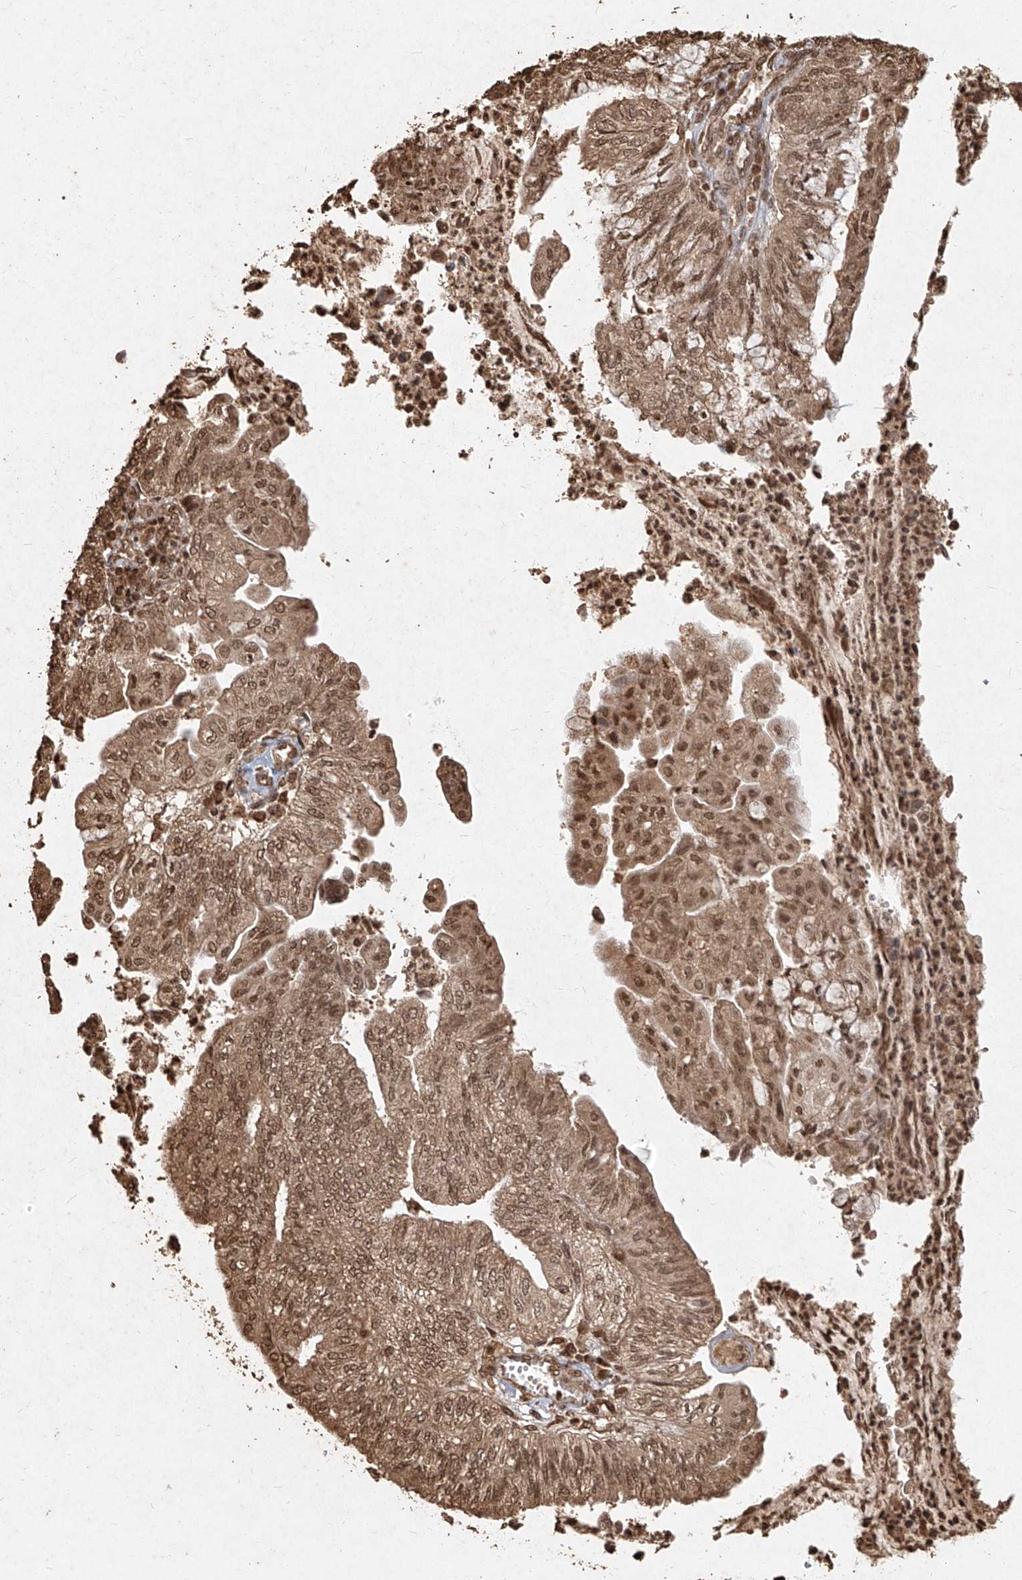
{"staining": {"intensity": "moderate", "quantity": ">75%", "location": "cytoplasmic/membranous,nuclear"}, "tissue": "endometrial cancer", "cell_type": "Tumor cells", "image_type": "cancer", "snomed": [{"axis": "morphology", "description": "Adenocarcinoma, NOS"}, {"axis": "topography", "description": "Endometrium"}], "caption": "Protein analysis of adenocarcinoma (endometrial) tissue reveals moderate cytoplasmic/membranous and nuclear staining in about >75% of tumor cells. The protein of interest is stained brown, and the nuclei are stained in blue (DAB (3,3'-diaminobenzidine) IHC with brightfield microscopy, high magnification).", "gene": "UBE2K", "patient": {"sex": "female", "age": 59}}